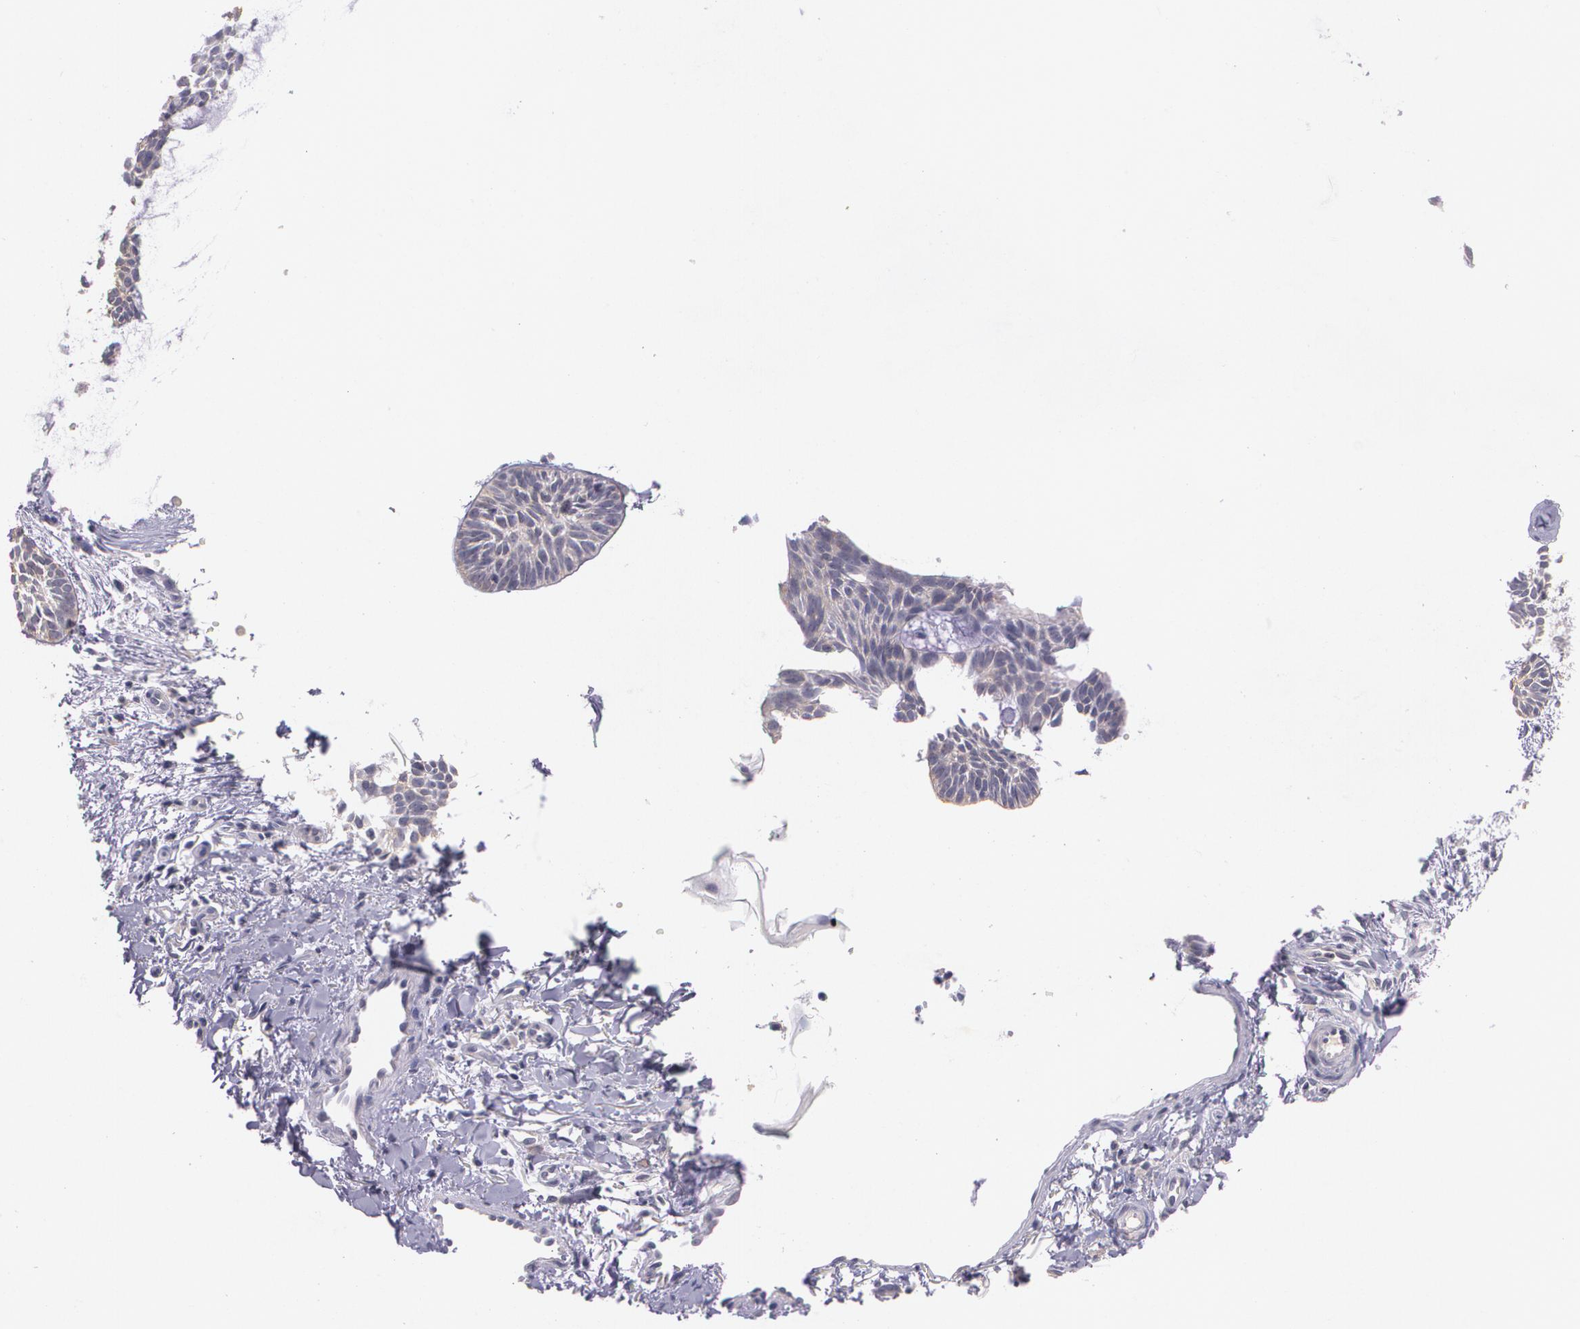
{"staining": {"intensity": "weak", "quantity": ">75%", "location": "cytoplasmic/membranous"}, "tissue": "skin cancer", "cell_type": "Tumor cells", "image_type": "cancer", "snomed": [{"axis": "morphology", "description": "Basal cell carcinoma"}, {"axis": "topography", "description": "Skin"}], "caption": "Weak cytoplasmic/membranous positivity for a protein is appreciated in approximately >75% of tumor cells of basal cell carcinoma (skin) using IHC.", "gene": "TM4SF1", "patient": {"sex": "male", "age": 75}}